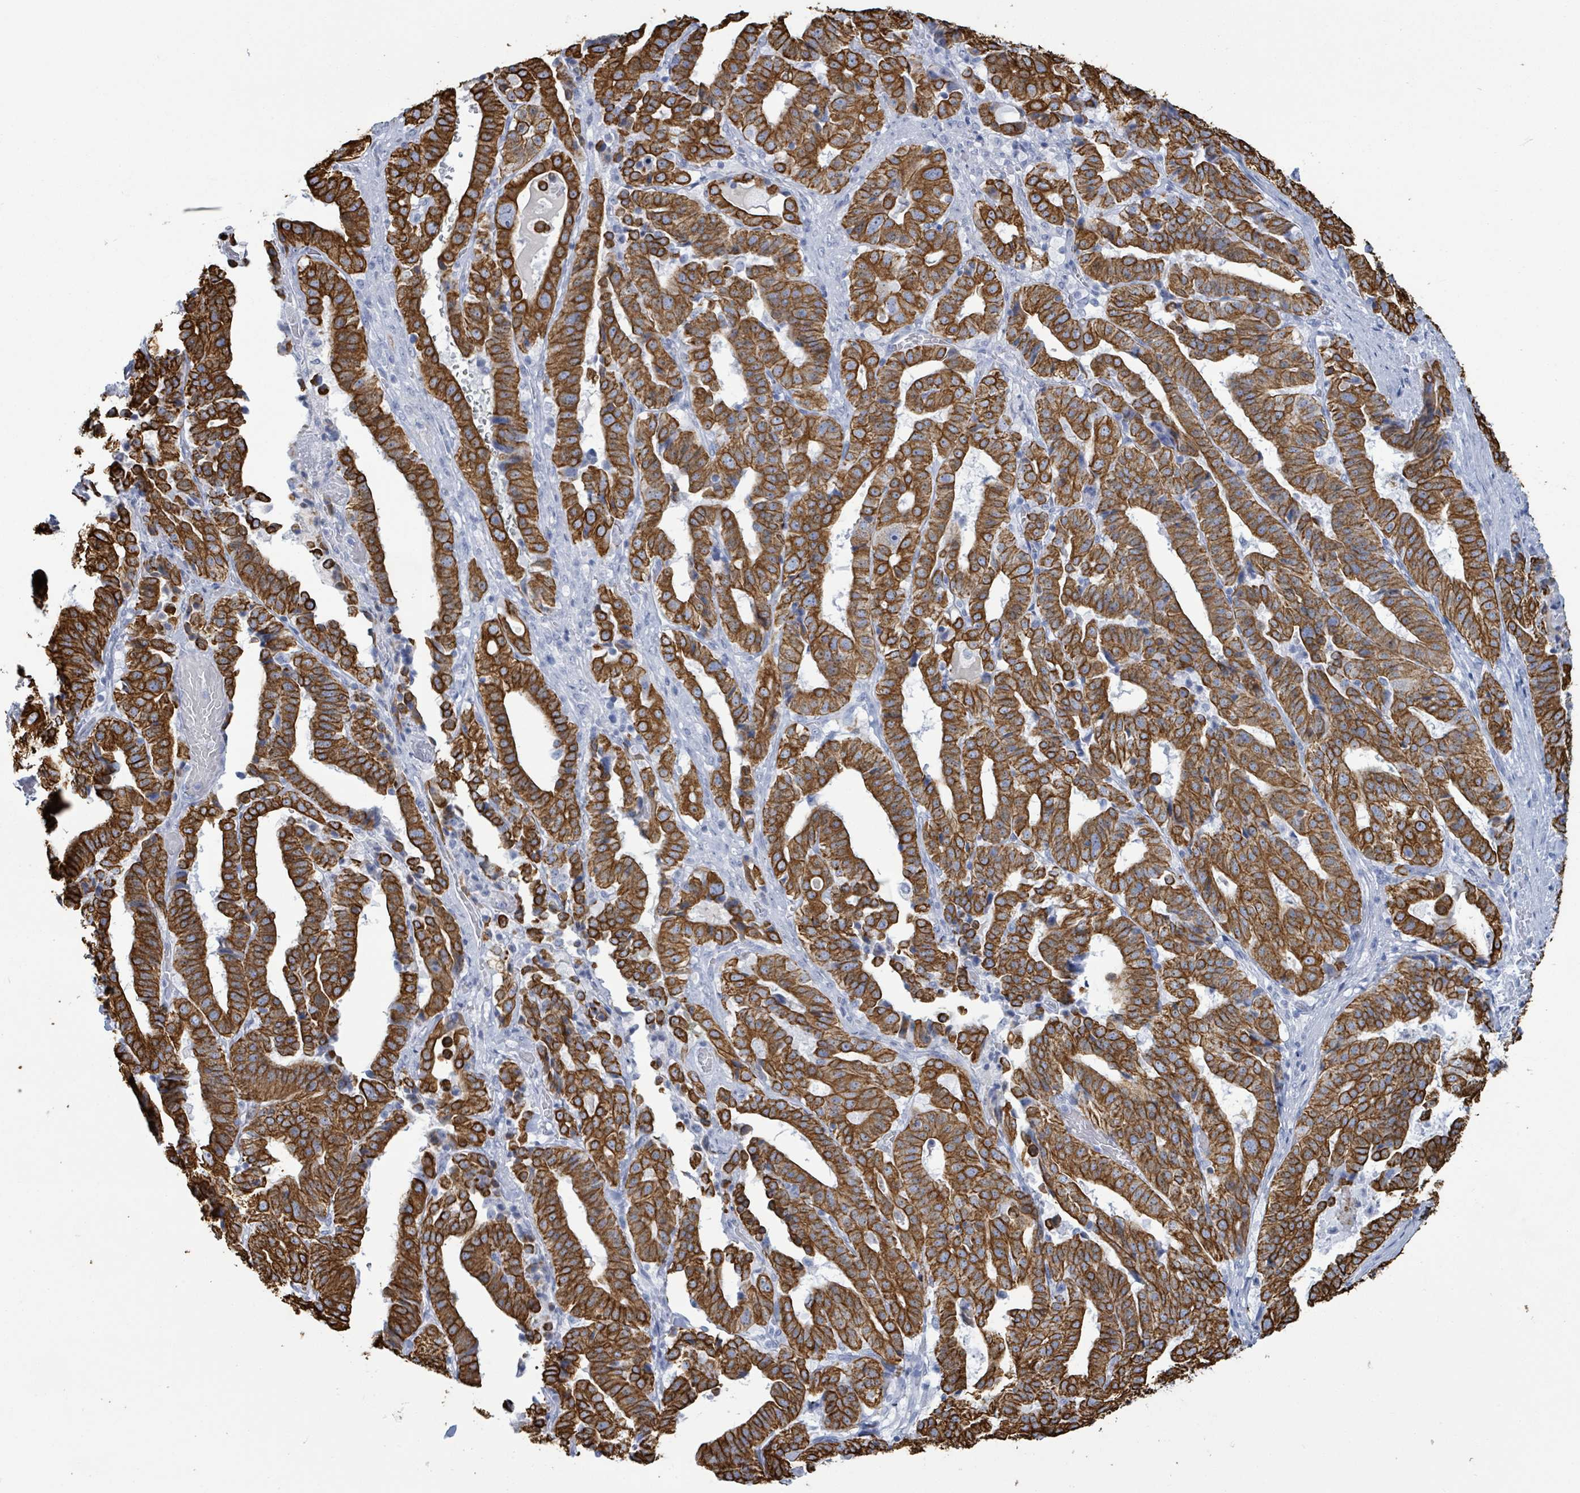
{"staining": {"intensity": "strong", "quantity": ">75%", "location": "cytoplasmic/membranous"}, "tissue": "stomach cancer", "cell_type": "Tumor cells", "image_type": "cancer", "snomed": [{"axis": "morphology", "description": "Adenocarcinoma, NOS"}, {"axis": "topography", "description": "Stomach"}], "caption": "There is high levels of strong cytoplasmic/membranous staining in tumor cells of stomach cancer (adenocarcinoma), as demonstrated by immunohistochemical staining (brown color).", "gene": "KRT8", "patient": {"sex": "male", "age": 48}}